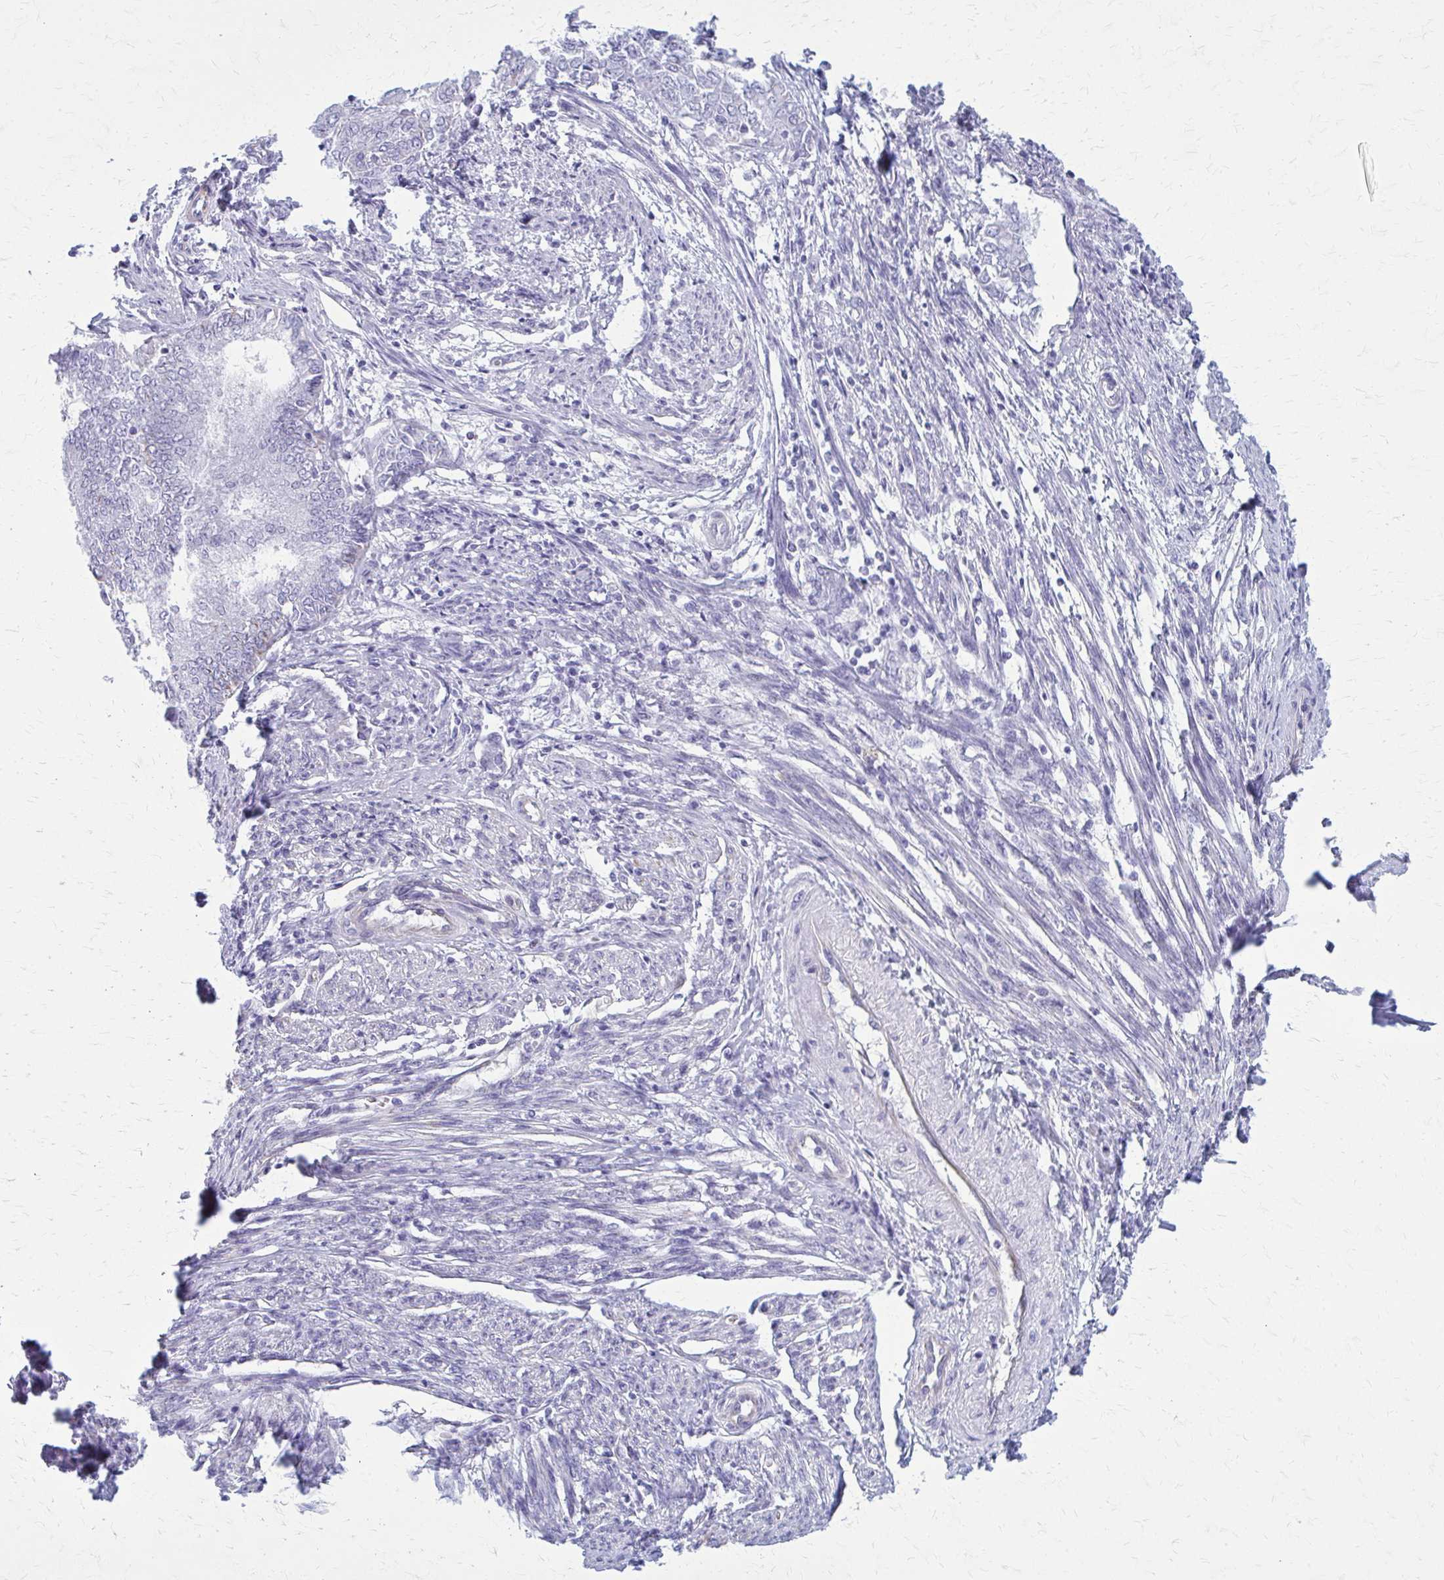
{"staining": {"intensity": "negative", "quantity": "none", "location": "none"}, "tissue": "endometrial cancer", "cell_type": "Tumor cells", "image_type": "cancer", "snomed": [{"axis": "morphology", "description": "Adenocarcinoma, NOS"}, {"axis": "topography", "description": "Endometrium"}], "caption": "This is a image of IHC staining of adenocarcinoma (endometrial), which shows no staining in tumor cells.", "gene": "GFAP", "patient": {"sex": "female", "age": 62}}